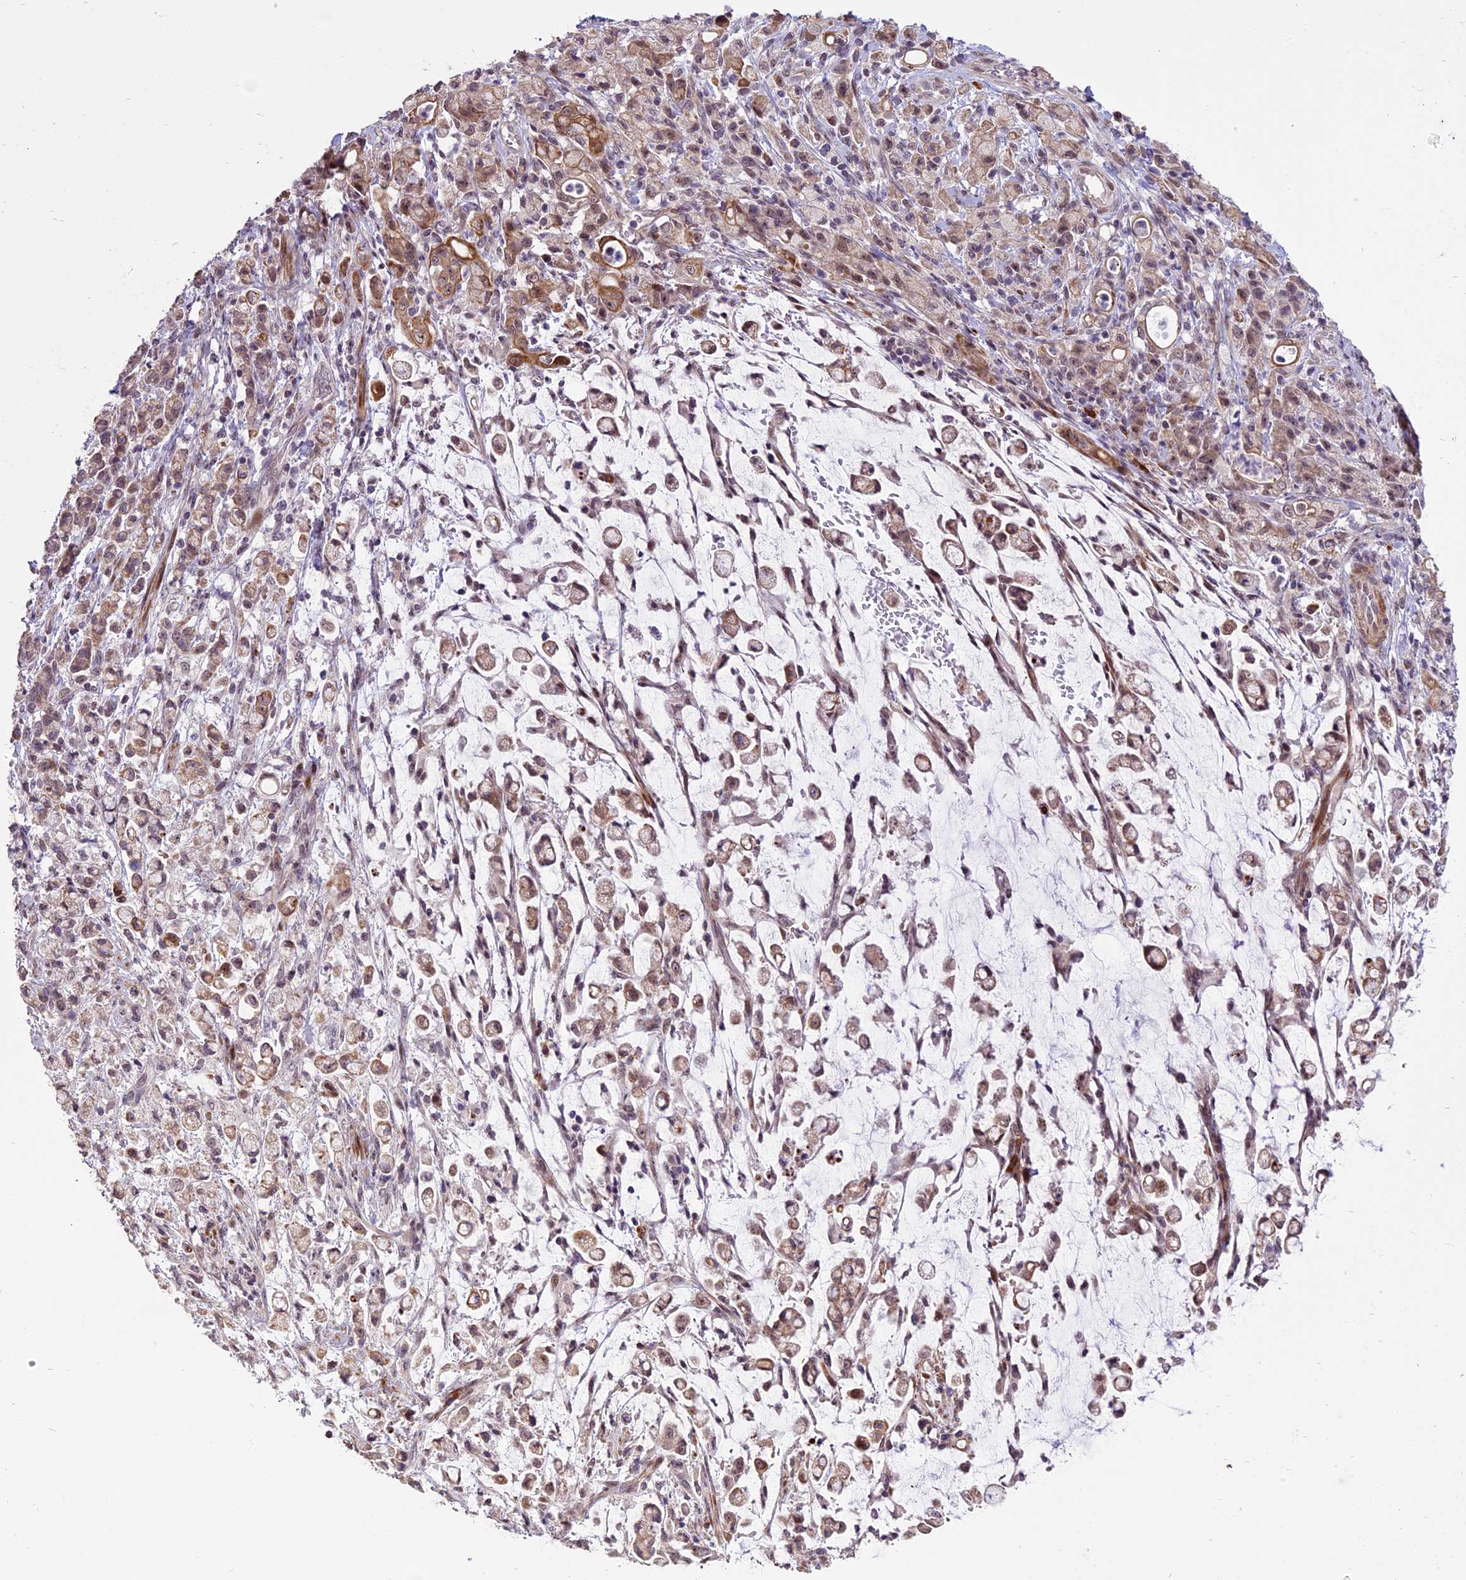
{"staining": {"intensity": "weak", "quantity": "25%-75%", "location": "cytoplasmic/membranous"}, "tissue": "stomach cancer", "cell_type": "Tumor cells", "image_type": "cancer", "snomed": [{"axis": "morphology", "description": "Adenocarcinoma, NOS"}, {"axis": "topography", "description": "Stomach"}], "caption": "Immunohistochemistry of human stomach adenocarcinoma reveals low levels of weak cytoplasmic/membranous expression in approximately 25%-75% of tumor cells. The staining is performed using DAB brown chromogen to label protein expression. The nuclei are counter-stained blue using hematoxylin.", "gene": "ENHO", "patient": {"sex": "female", "age": 60}}